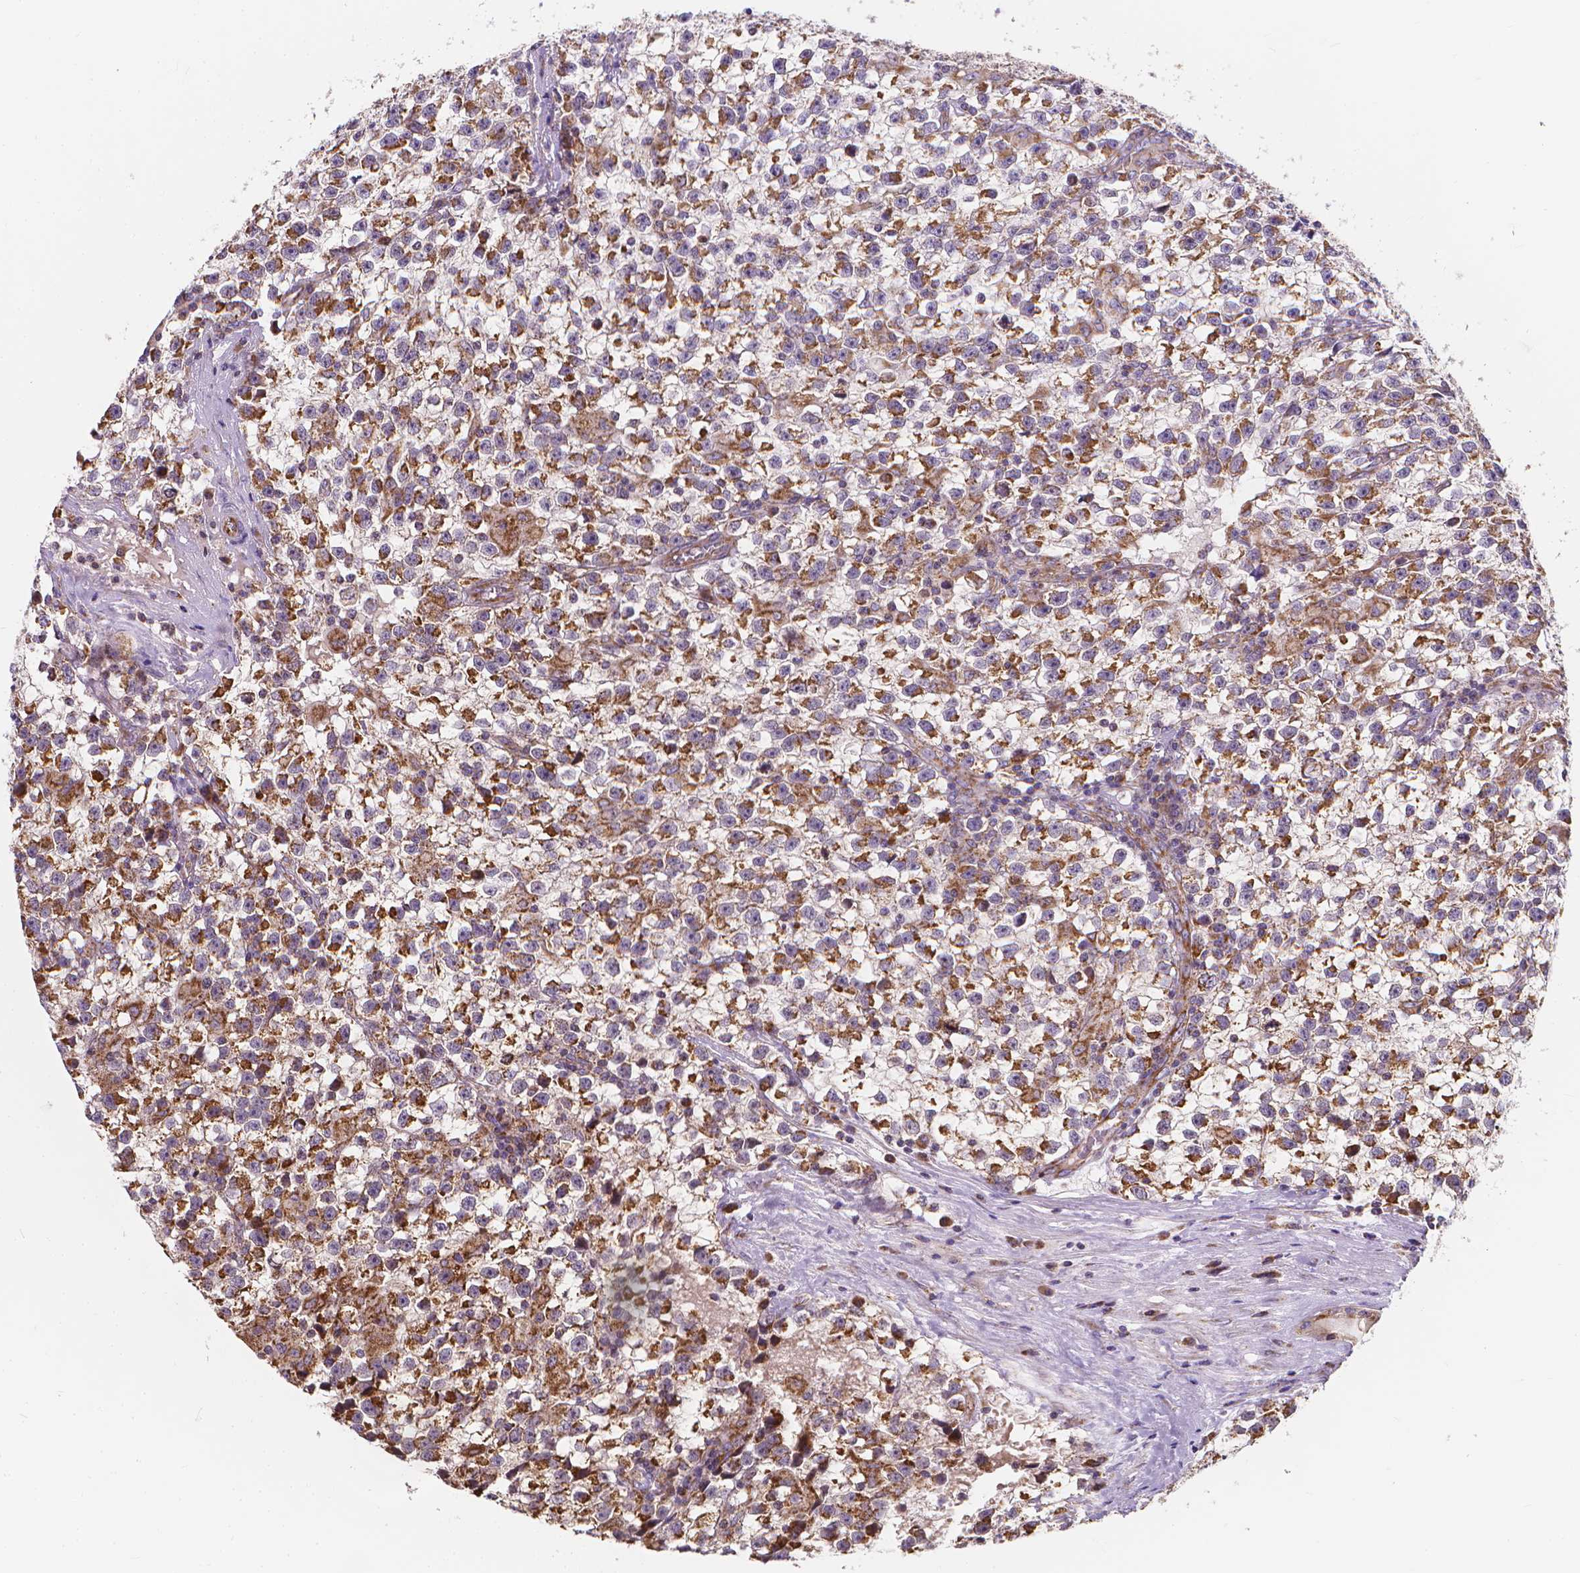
{"staining": {"intensity": "moderate", "quantity": ">75%", "location": "cytoplasmic/membranous"}, "tissue": "testis cancer", "cell_type": "Tumor cells", "image_type": "cancer", "snomed": [{"axis": "morphology", "description": "Seminoma, NOS"}, {"axis": "topography", "description": "Testis"}], "caption": "Human testis cancer stained for a protein (brown) demonstrates moderate cytoplasmic/membranous positive expression in about >75% of tumor cells.", "gene": "SNCAIP", "patient": {"sex": "male", "age": 31}}